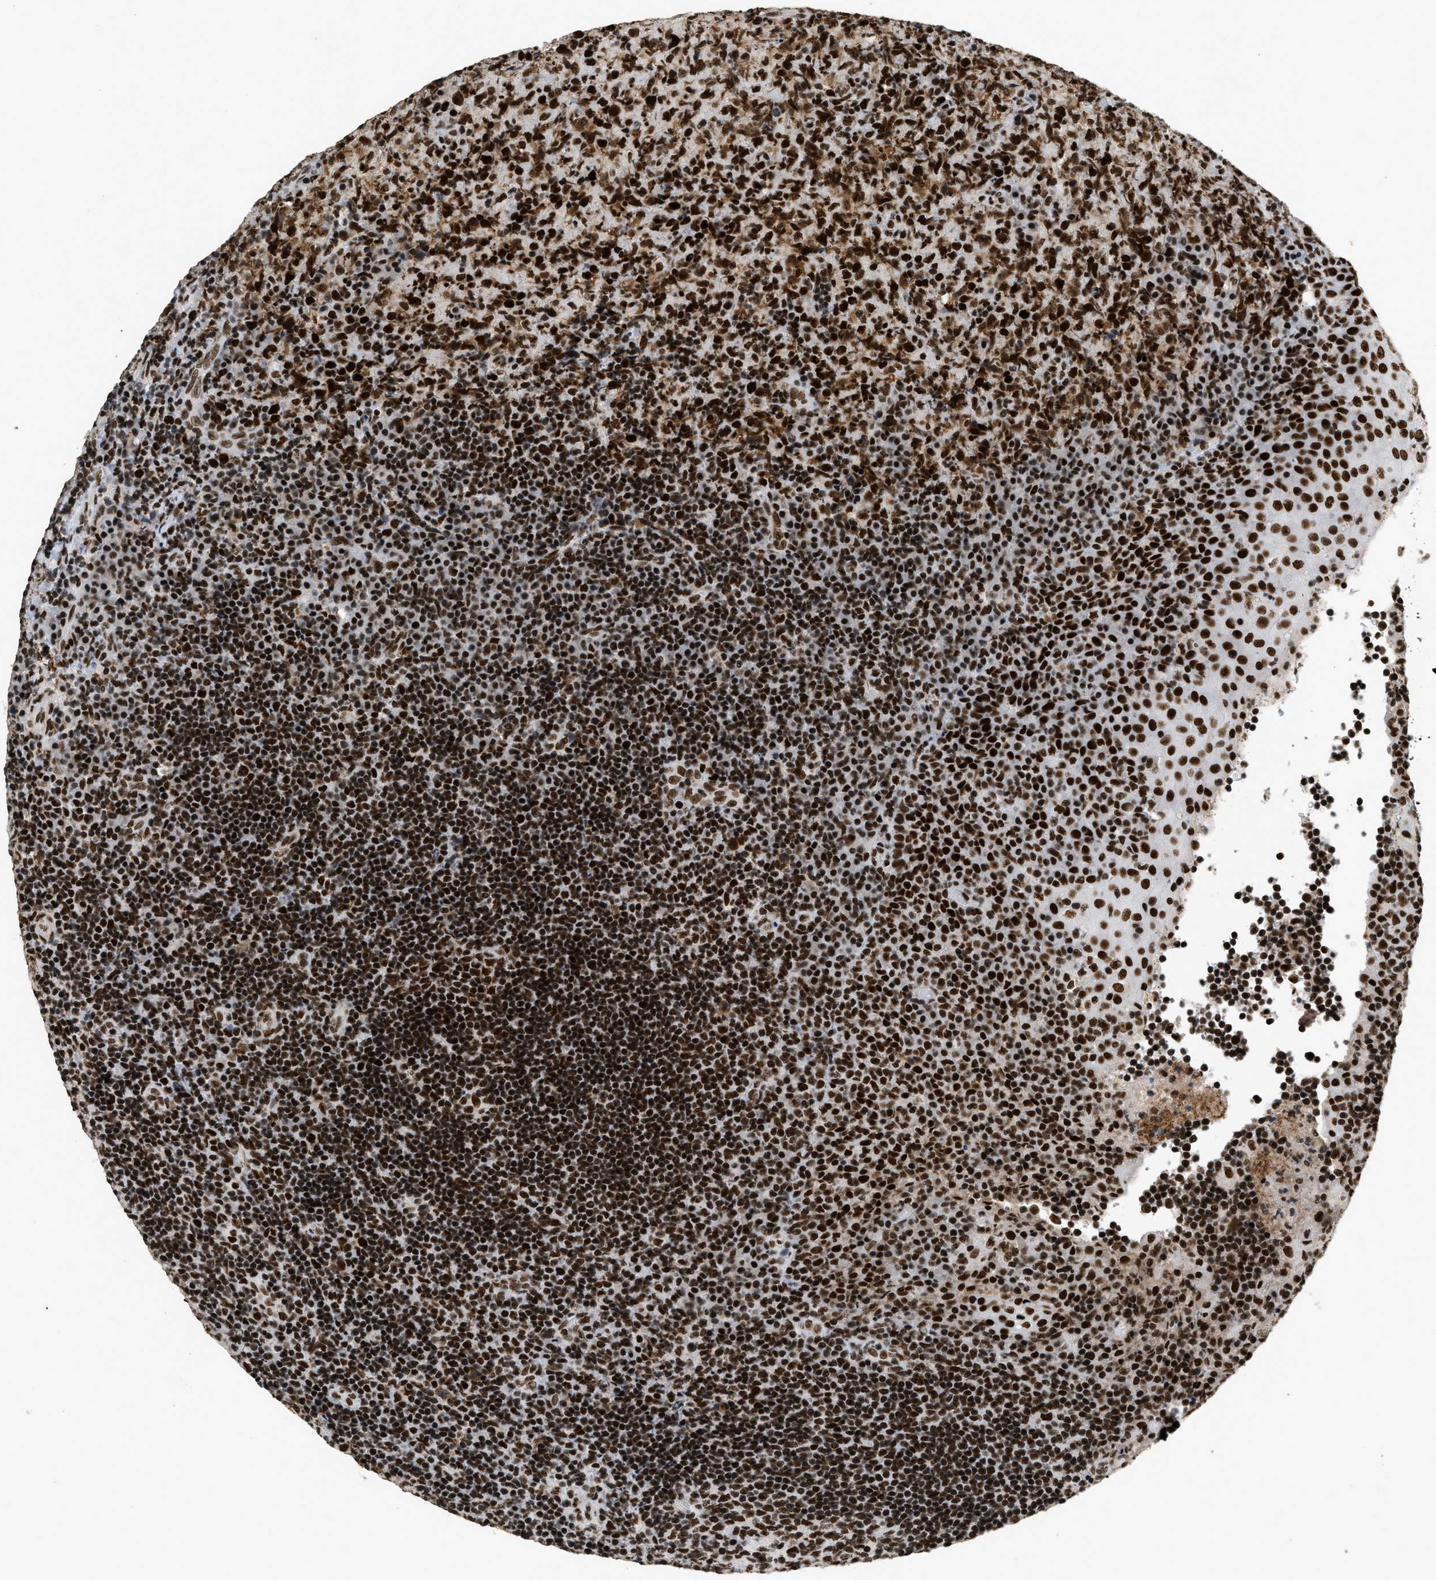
{"staining": {"intensity": "strong", "quantity": ">75%", "location": "nuclear"}, "tissue": "lymphoma", "cell_type": "Tumor cells", "image_type": "cancer", "snomed": [{"axis": "morphology", "description": "Malignant lymphoma, non-Hodgkin's type, High grade"}, {"axis": "topography", "description": "Tonsil"}], "caption": "Approximately >75% of tumor cells in human malignant lymphoma, non-Hodgkin's type (high-grade) display strong nuclear protein expression as visualized by brown immunohistochemical staining.", "gene": "SMARCB1", "patient": {"sex": "female", "age": 36}}